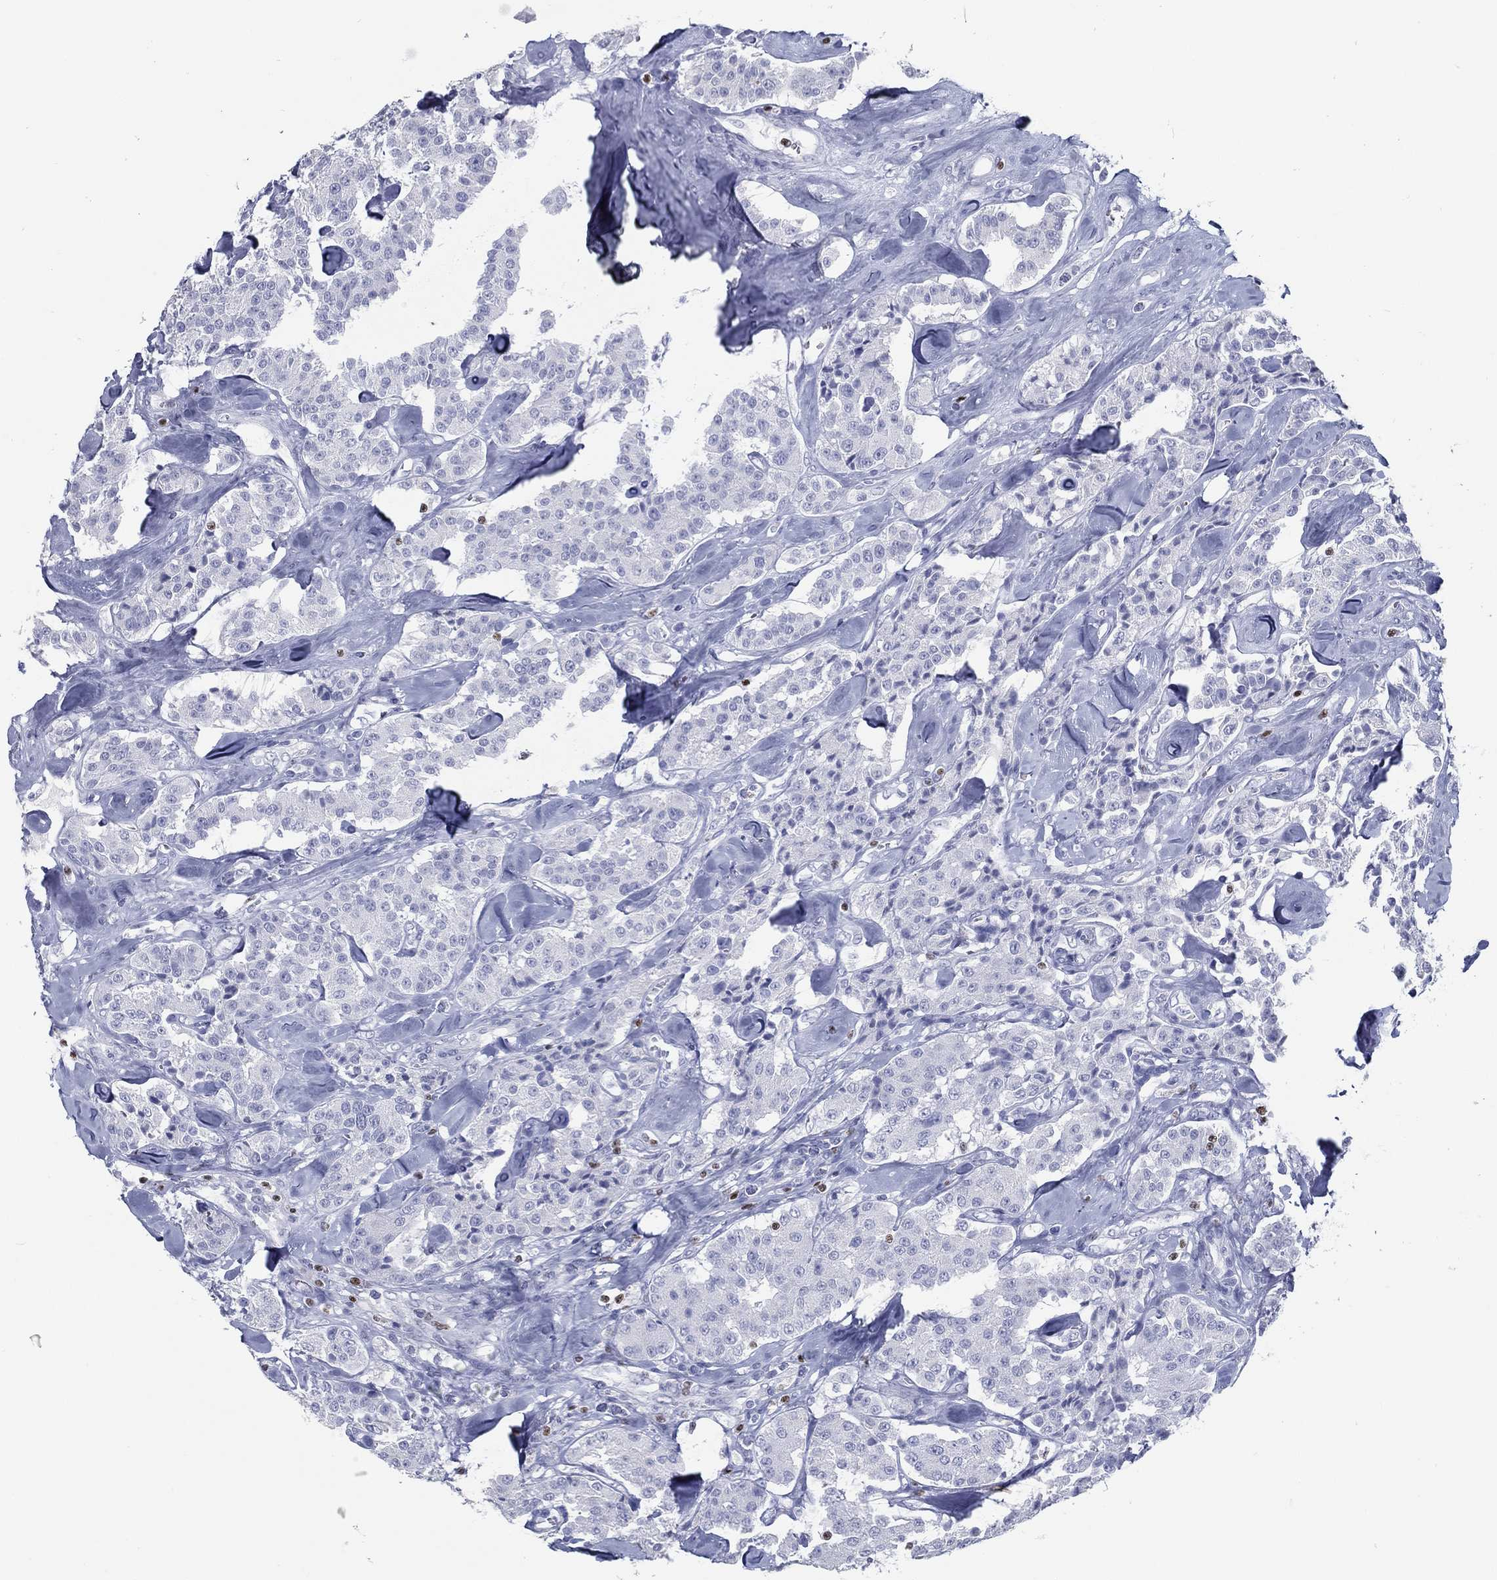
{"staining": {"intensity": "negative", "quantity": "none", "location": "none"}, "tissue": "carcinoid", "cell_type": "Tumor cells", "image_type": "cancer", "snomed": [{"axis": "morphology", "description": "Carcinoid, malignant, NOS"}, {"axis": "topography", "description": "Pancreas"}], "caption": "High power microscopy photomicrograph of an immunohistochemistry (IHC) micrograph of carcinoid, revealing no significant expression in tumor cells.", "gene": "PYHIN1", "patient": {"sex": "male", "age": 41}}